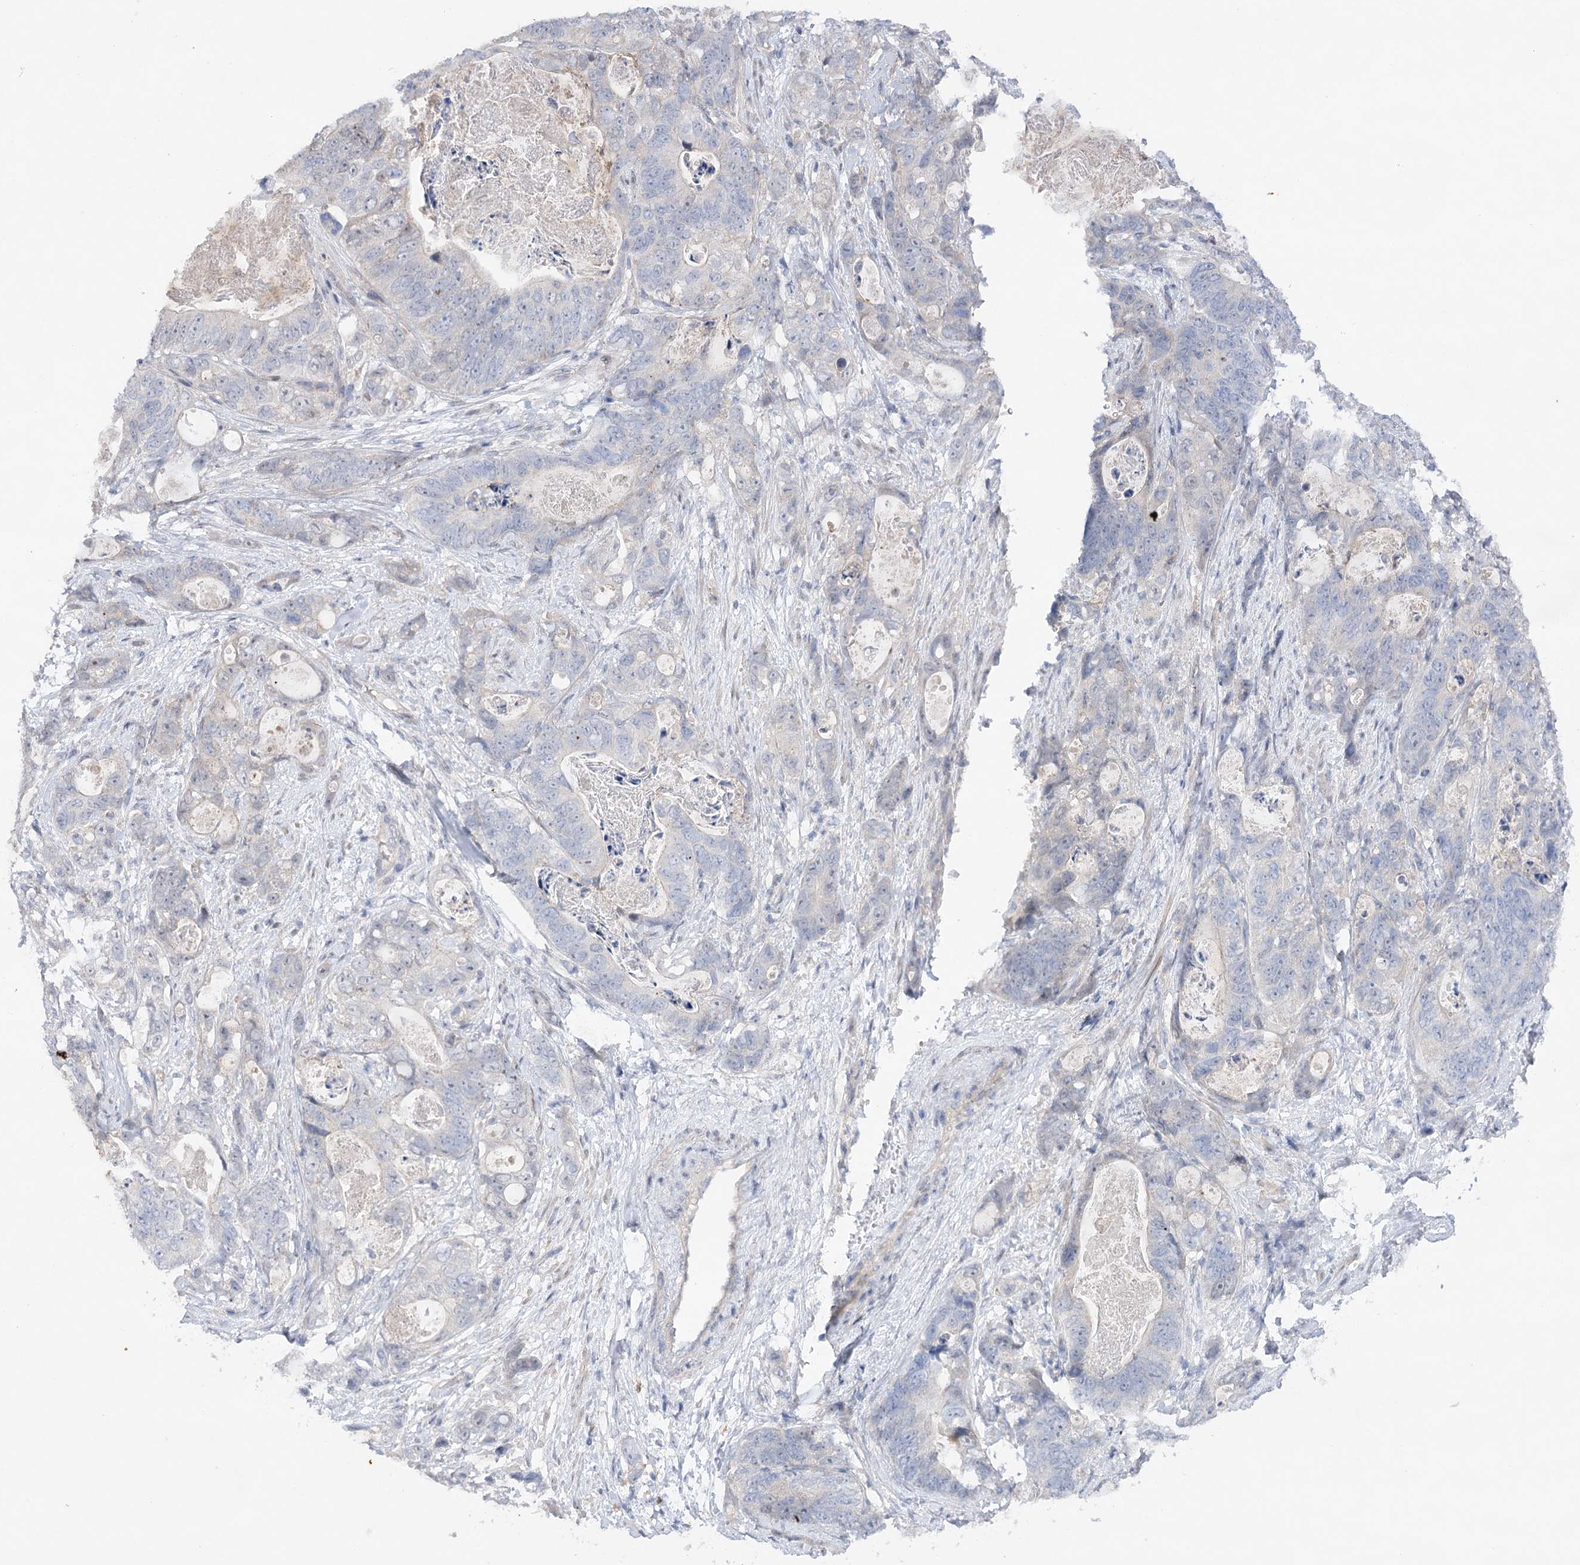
{"staining": {"intensity": "negative", "quantity": "none", "location": "none"}, "tissue": "stomach cancer", "cell_type": "Tumor cells", "image_type": "cancer", "snomed": [{"axis": "morphology", "description": "Normal tissue, NOS"}, {"axis": "morphology", "description": "Adenocarcinoma, NOS"}, {"axis": "topography", "description": "Stomach"}], "caption": "DAB (3,3'-diaminobenzidine) immunohistochemical staining of human adenocarcinoma (stomach) shows no significant staining in tumor cells.", "gene": "OBSL1", "patient": {"sex": "female", "age": 89}}